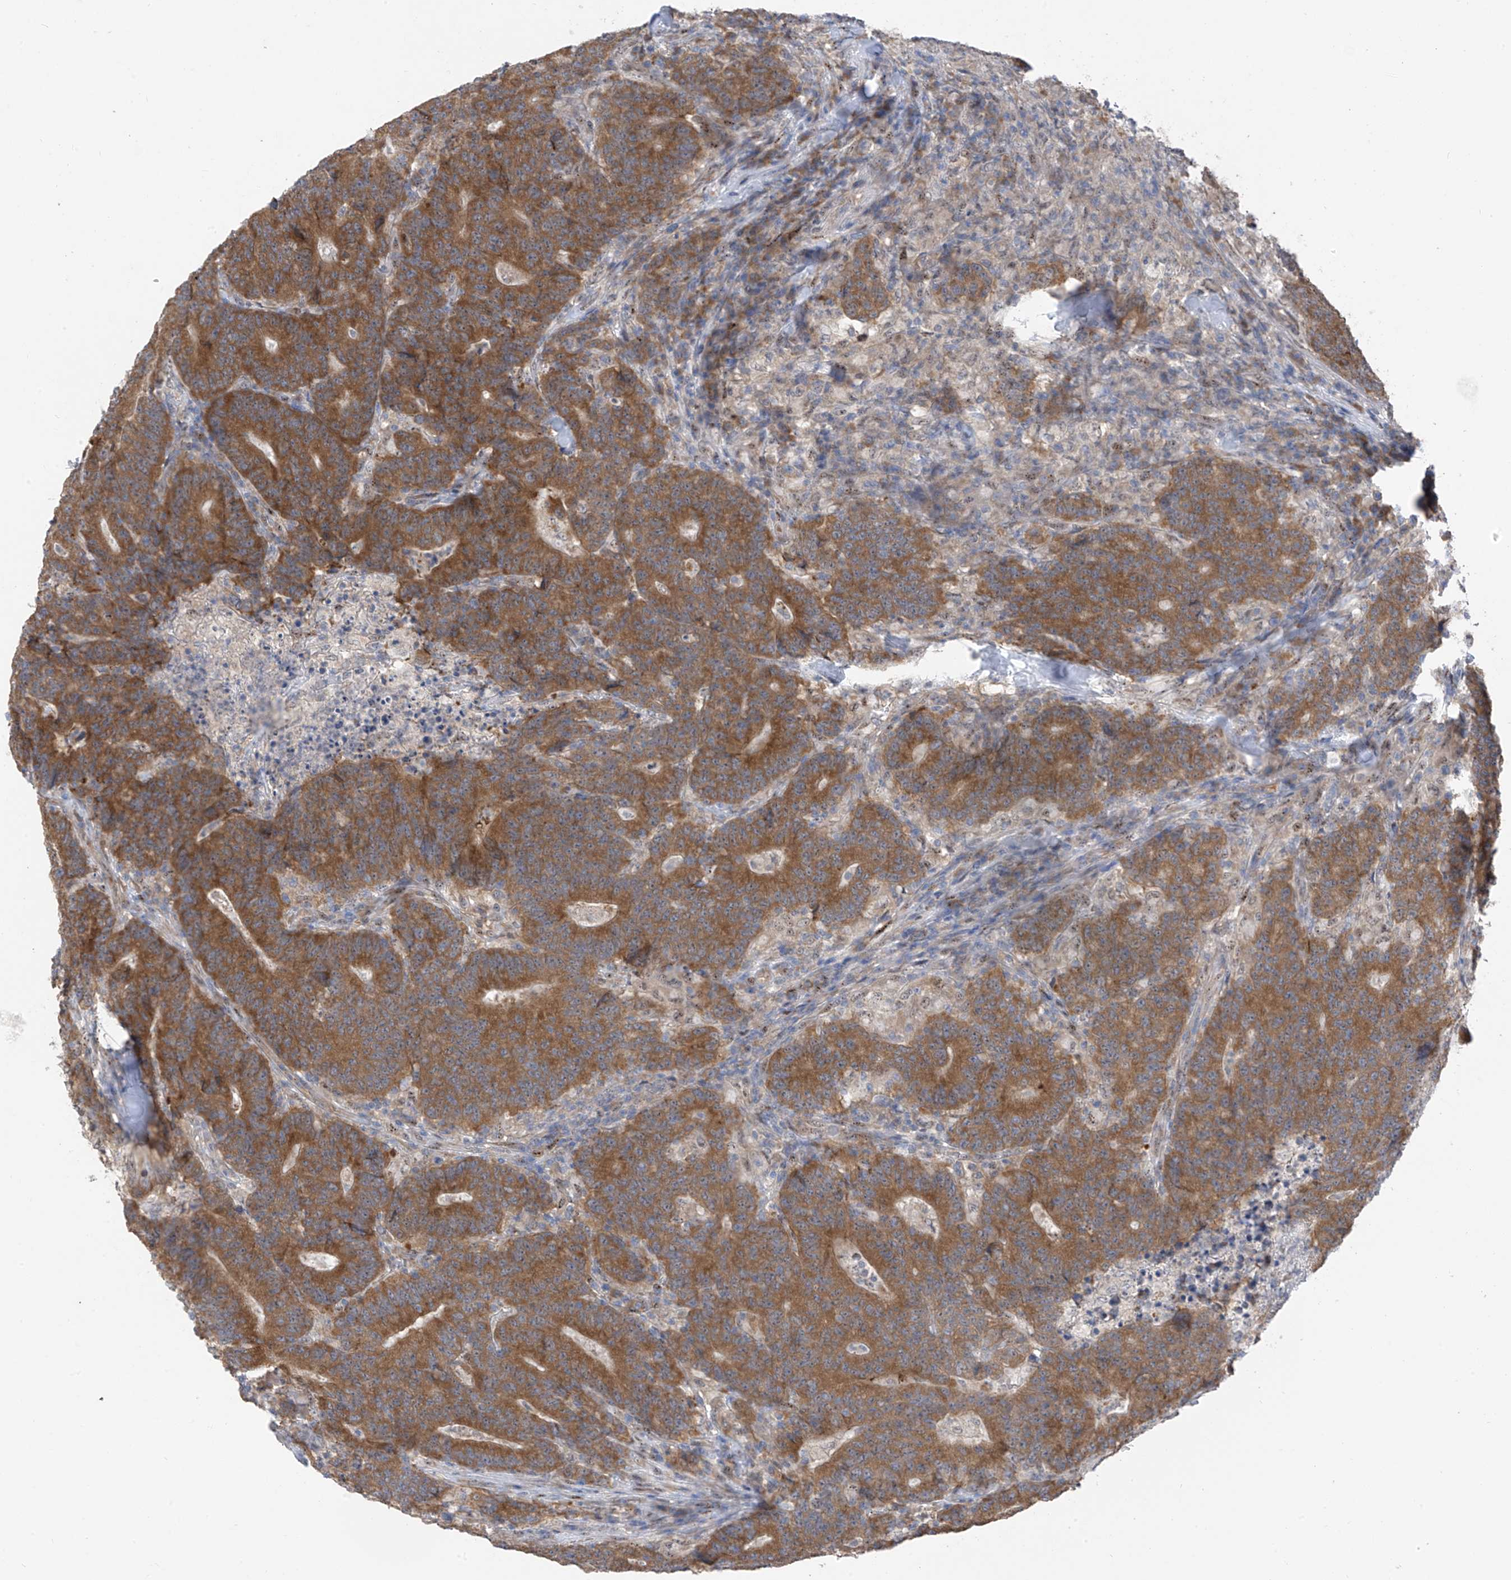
{"staining": {"intensity": "moderate", "quantity": ">75%", "location": "cytoplasmic/membranous"}, "tissue": "colorectal cancer", "cell_type": "Tumor cells", "image_type": "cancer", "snomed": [{"axis": "morphology", "description": "Normal tissue, NOS"}, {"axis": "morphology", "description": "Adenocarcinoma, NOS"}, {"axis": "topography", "description": "Colon"}], "caption": "Adenocarcinoma (colorectal) stained with a protein marker displays moderate staining in tumor cells.", "gene": "RPL4", "patient": {"sex": "female", "age": 75}}